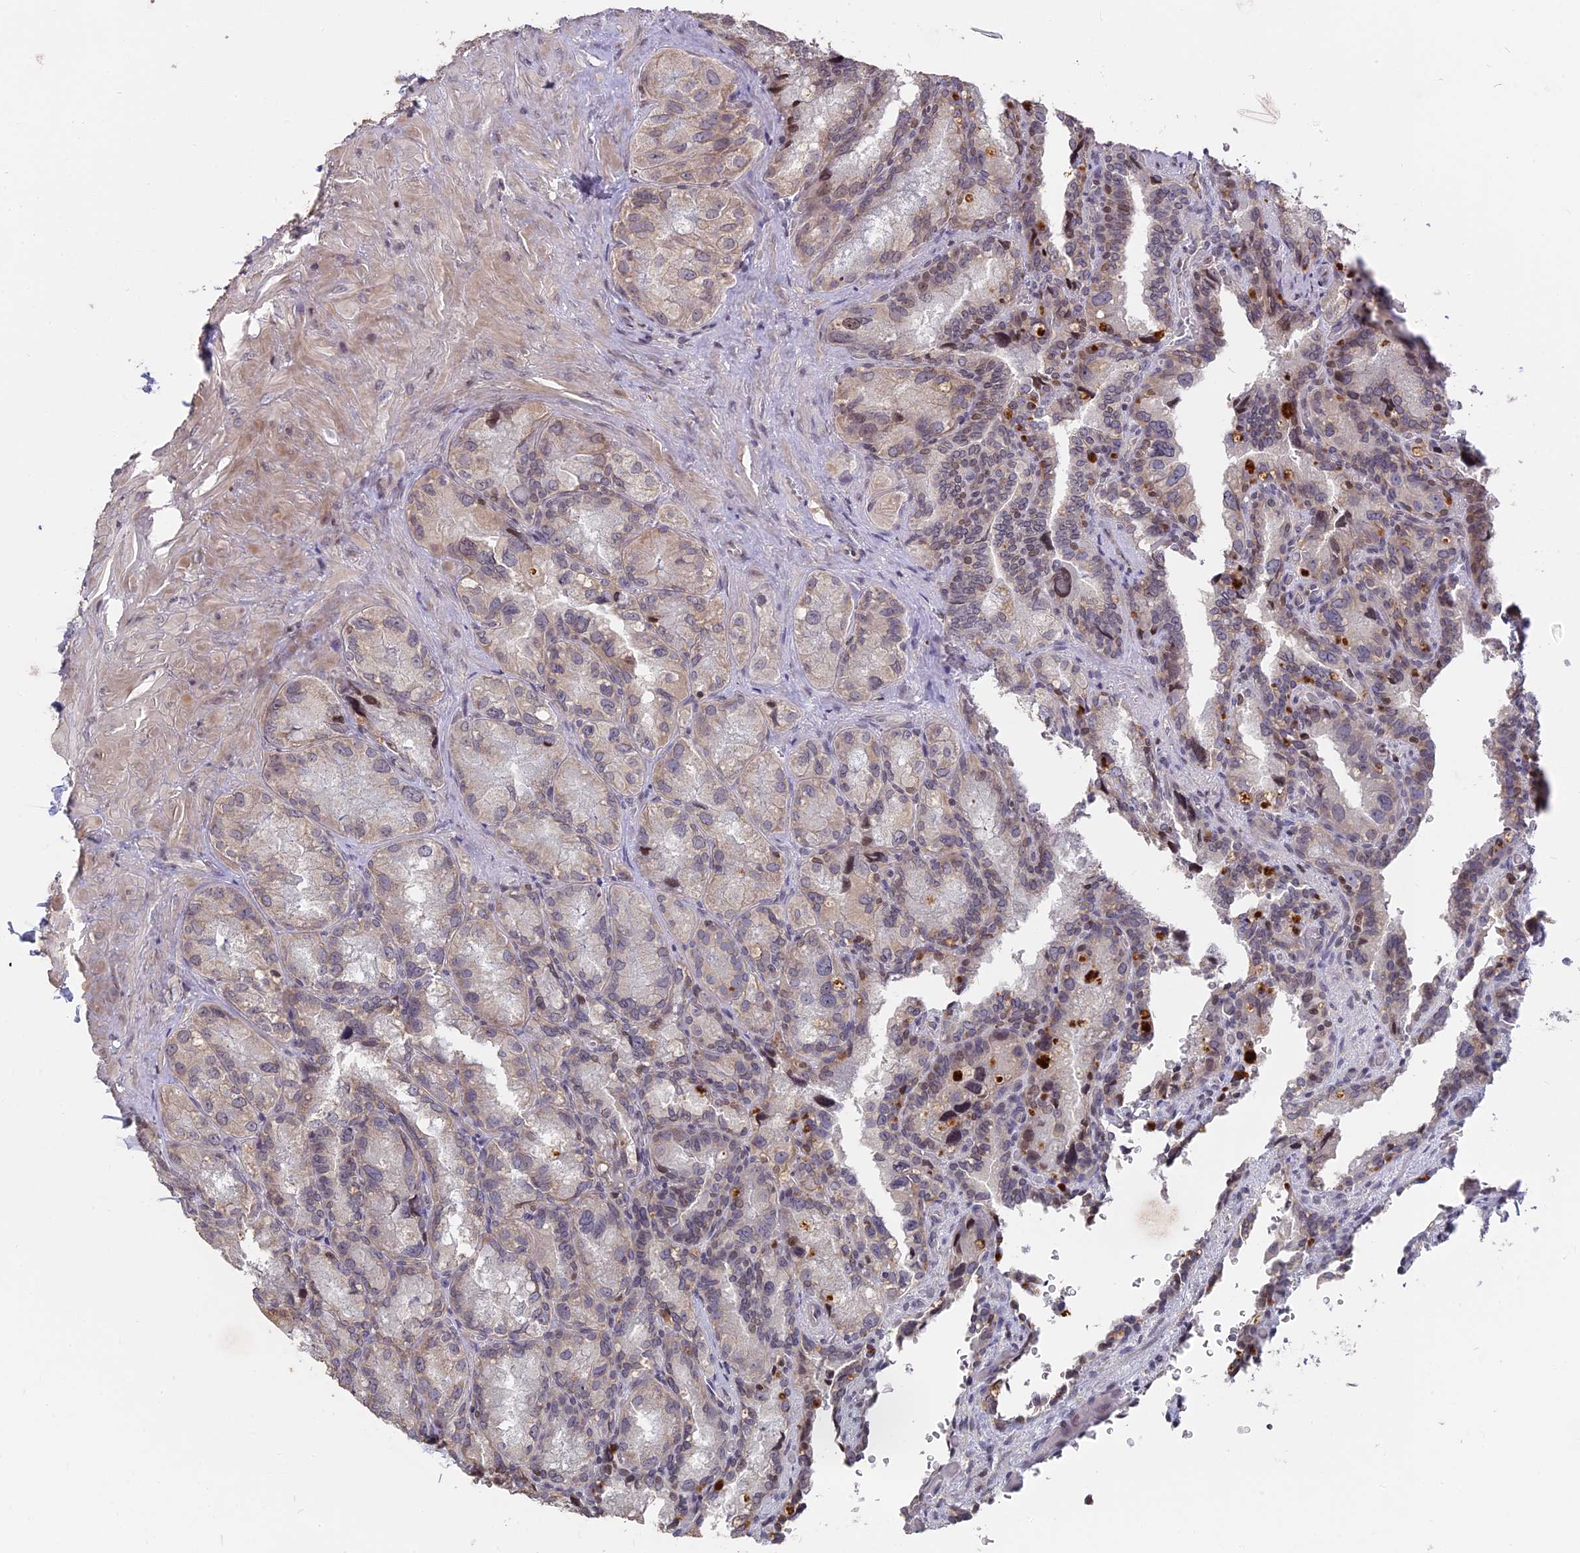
{"staining": {"intensity": "moderate", "quantity": "<25%", "location": "nuclear"}, "tissue": "seminal vesicle", "cell_type": "Glandular cells", "image_type": "normal", "snomed": [{"axis": "morphology", "description": "Normal tissue, NOS"}, {"axis": "topography", "description": "Seminal veicle"}], "caption": "Moderate nuclear staining is appreciated in about <25% of glandular cells in unremarkable seminal vesicle. (Brightfield microscopy of DAB IHC at high magnification).", "gene": "NR1H3", "patient": {"sex": "male", "age": 62}}